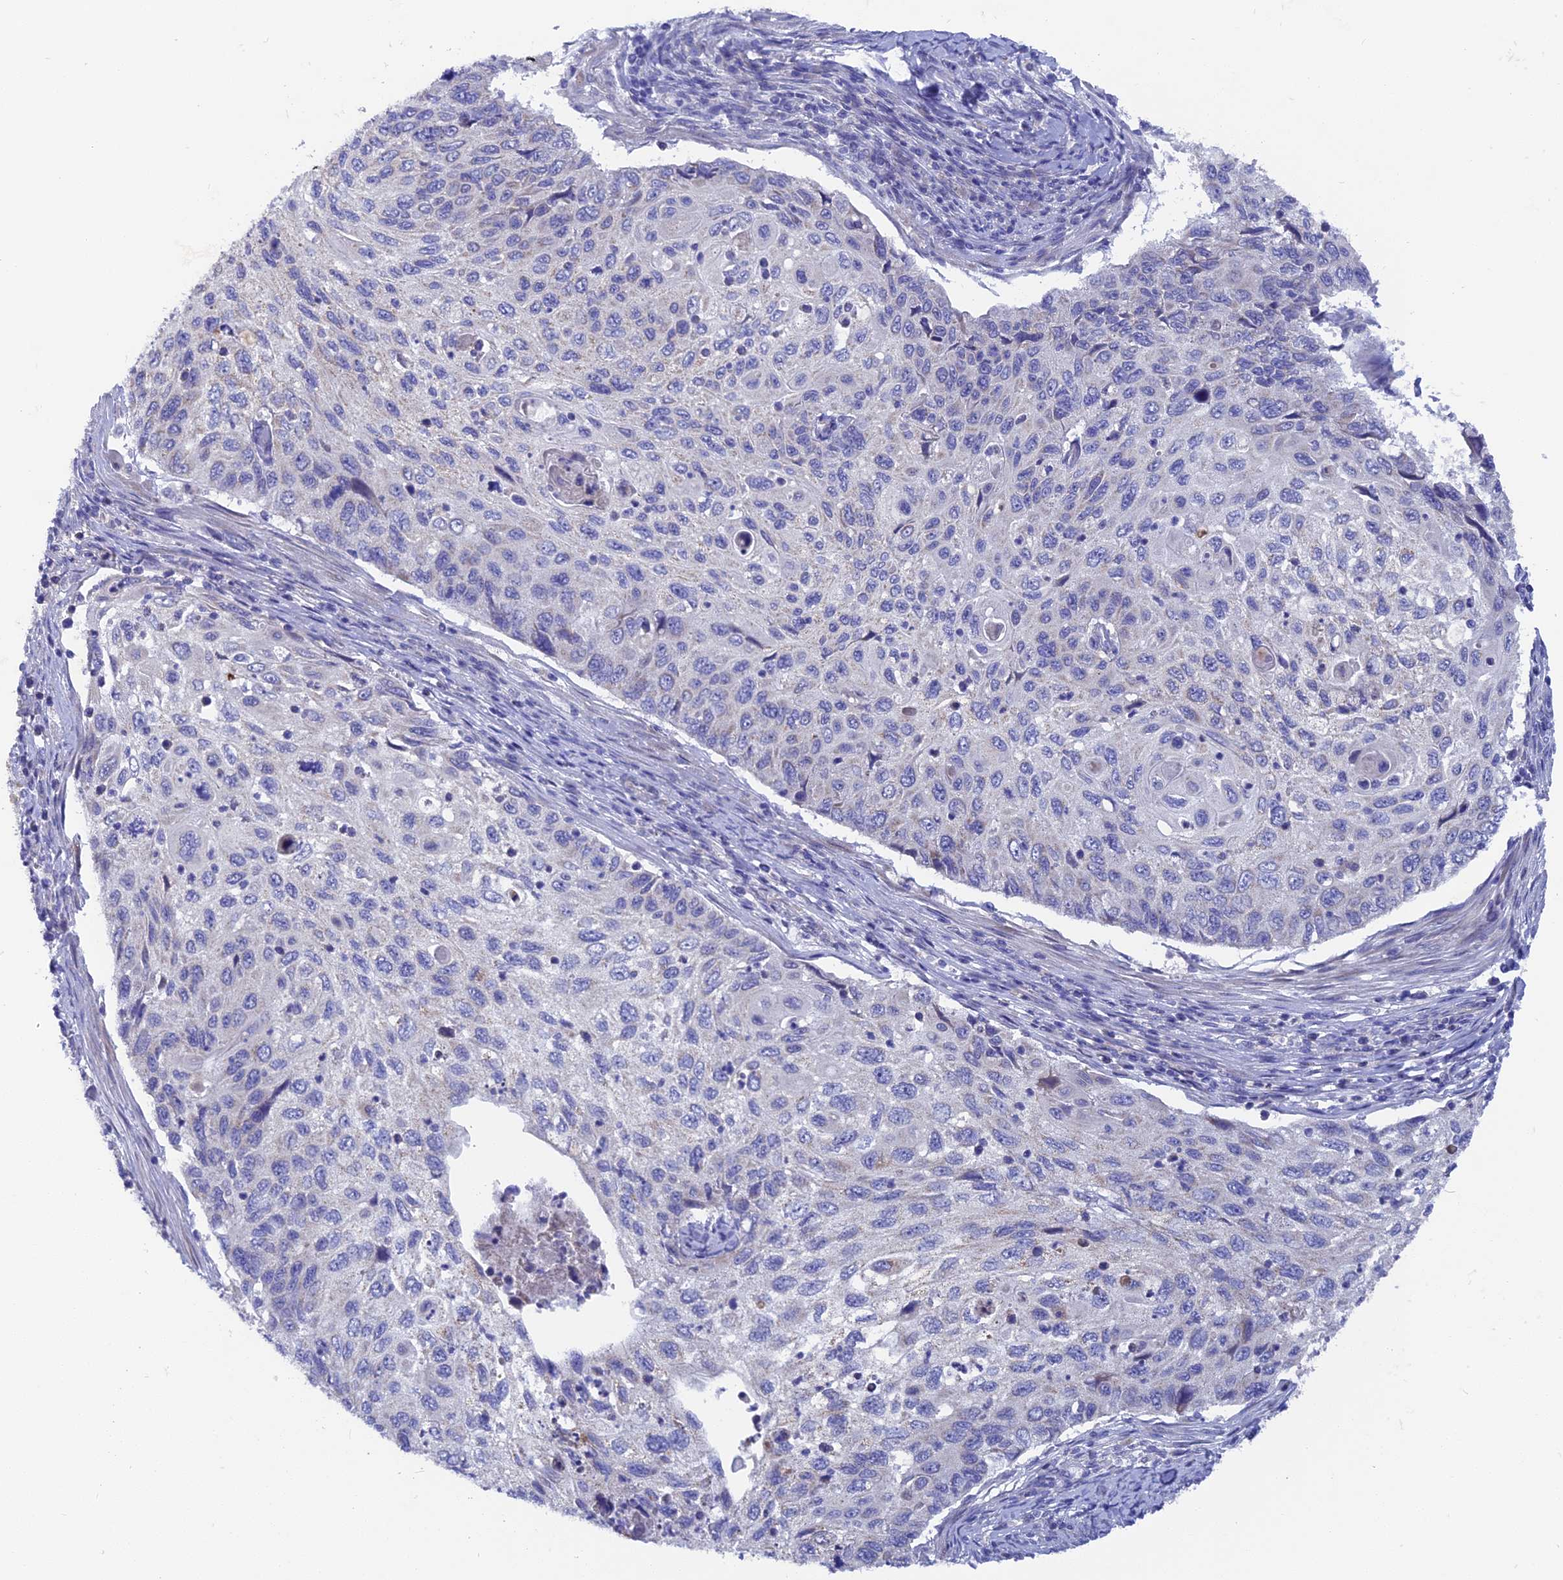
{"staining": {"intensity": "negative", "quantity": "none", "location": "none"}, "tissue": "cervical cancer", "cell_type": "Tumor cells", "image_type": "cancer", "snomed": [{"axis": "morphology", "description": "Squamous cell carcinoma, NOS"}, {"axis": "topography", "description": "Cervix"}], "caption": "Tumor cells are negative for brown protein staining in cervical cancer (squamous cell carcinoma). Brightfield microscopy of immunohistochemistry stained with DAB (brown) and hematoxylin (blue), captured at high magnification.", "gene": "AK4", "patient": {"sex": "female", "age": 70}}